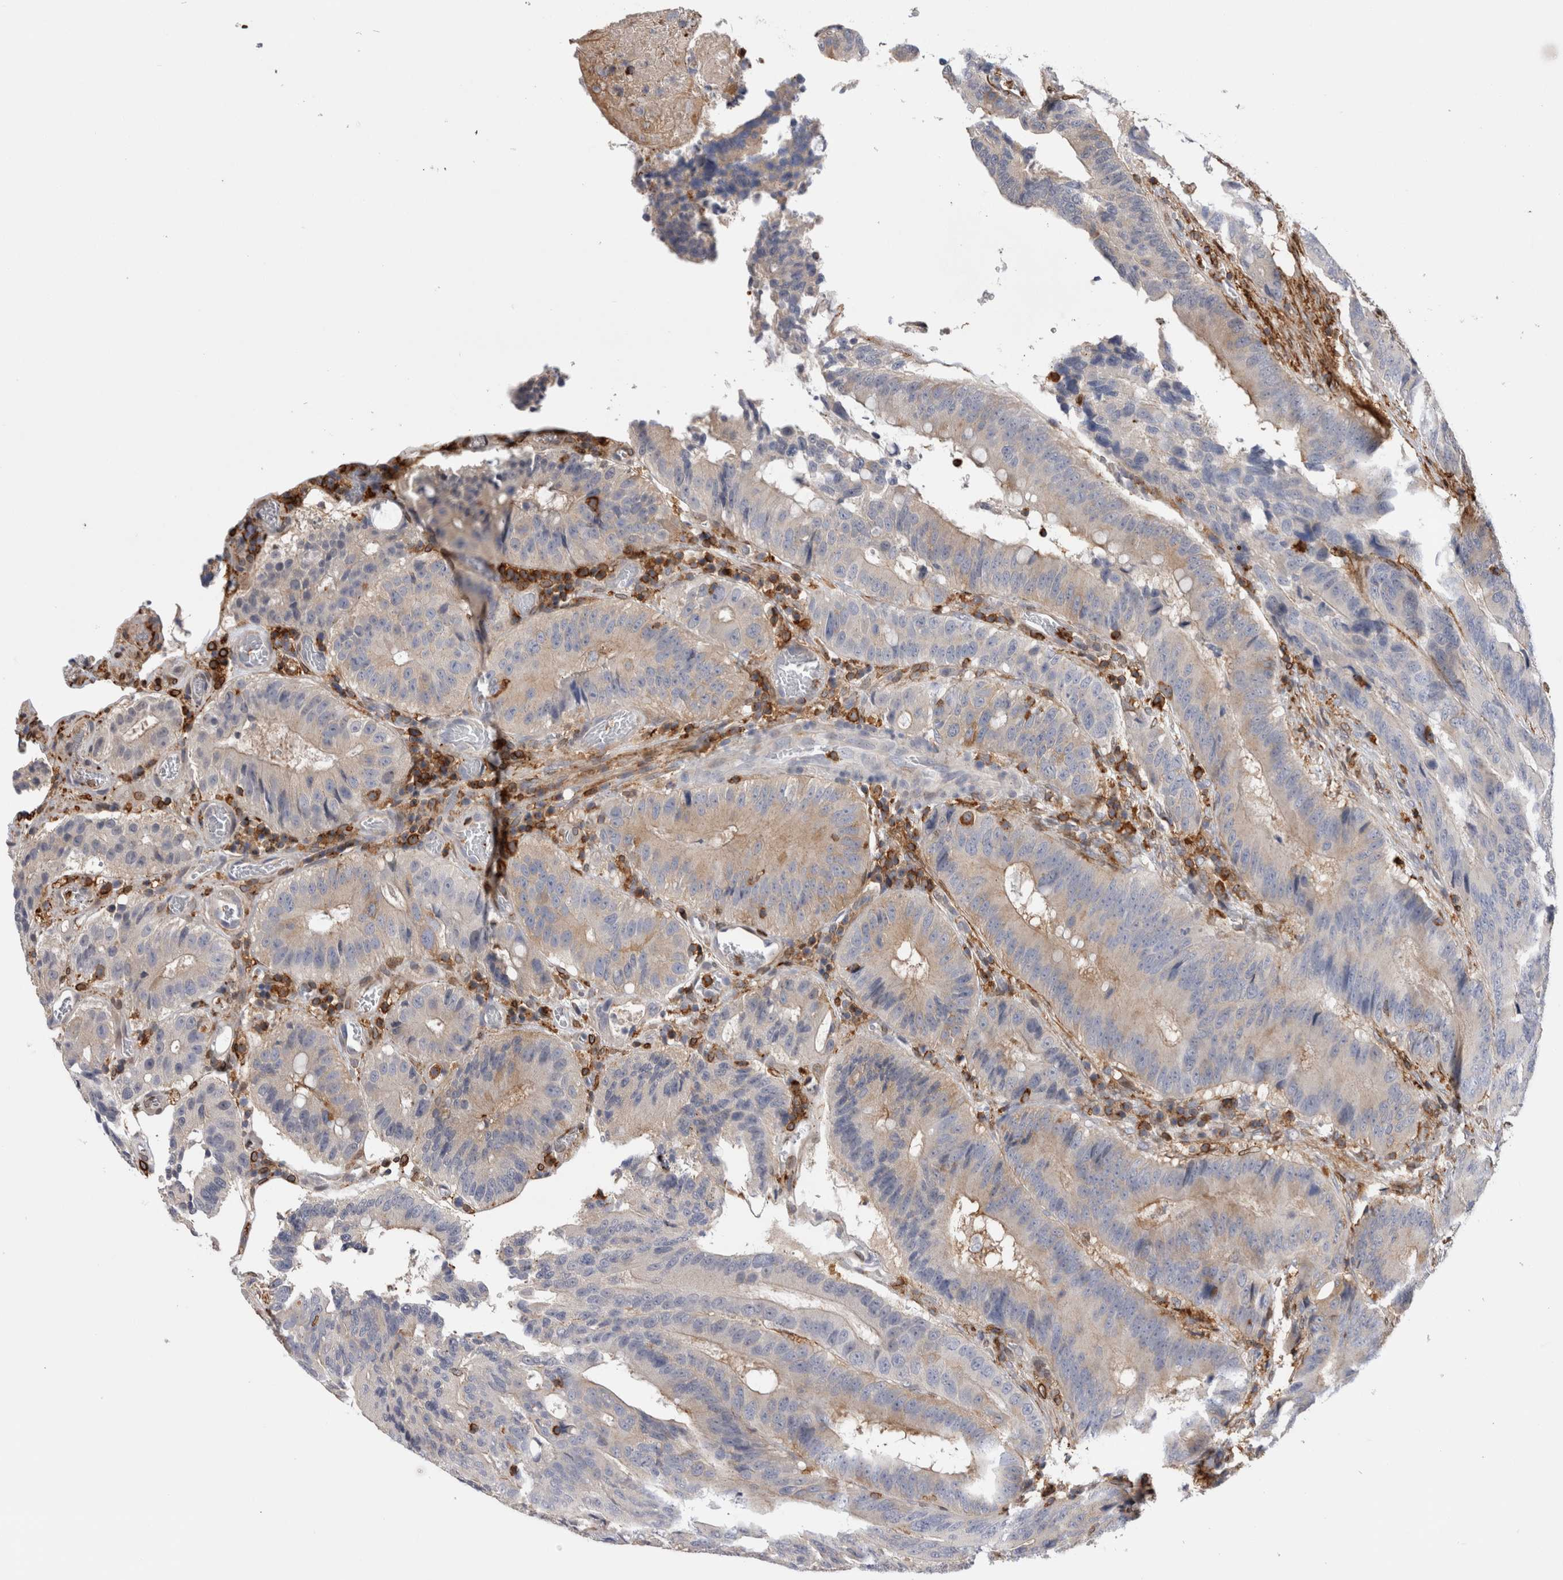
{"staining": {"intensity": "weak", "quantity": "25%-75%", "location": "cytoplasmic/membranous"}, "tissue": "colorectal cancer", "cell_type": "Tumor cells", "image_type": "cancer", "snomed": [{"axis": "morphology", "description": "Adenocarcinoma, NOS"}, {"axis": "topography", "description": "Colon"}], "caption": "High-power microscopy captured an immunohistochemistry (IHC) image of colorectal adenocarcinoma, revealing weak cytoplasmic/membranous expression in about 25%-75% of tumor cells.", "gene": "CCDC88B", "patient": {"sex": "male", "age": 83}}